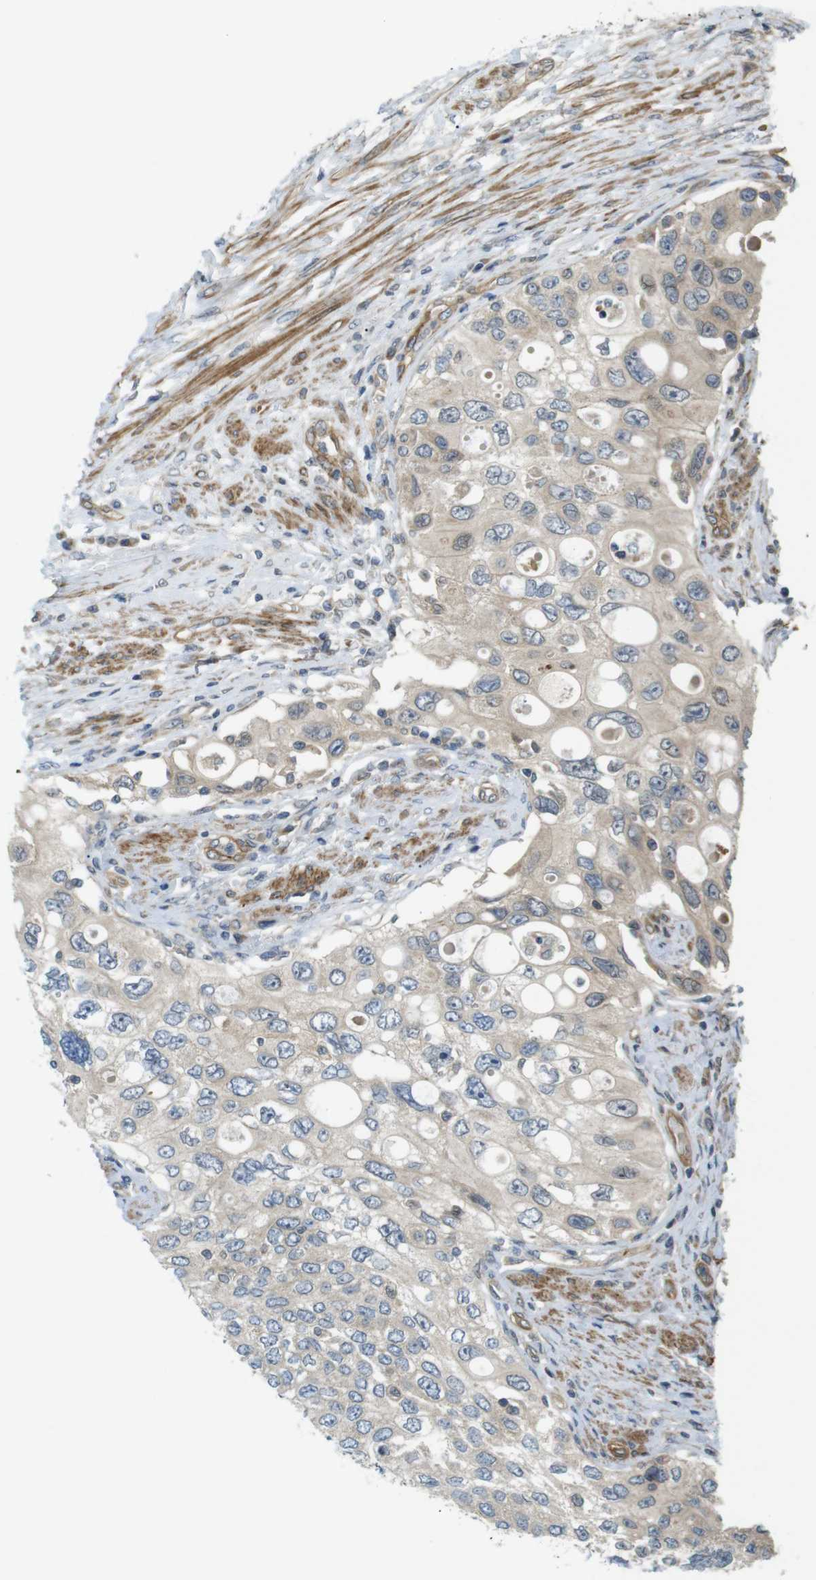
{"staining": {"intensity": "weak", "quantity": ">75%", "location": "cytoplasmic/membranous"}, "tissue": "urothelial cancer", "cell_type": "Tumor cells", "image_type": "cancer", "snomed": [{"axis": "morphology", "description": "Urothelial carcinoma, High grade"}, {"axis": "topography", "description": "Urinary bladder"}], "caption": "A low amount of weak cytoplasmic/membranous expression is seen in about >75% of tumor cells in urothelial cancer tissue. (DAB IHC, brown staining for protein, blue staining for nuclei).", "gene": "TSC1", "patient": {"sex": "female", "age": 56}}